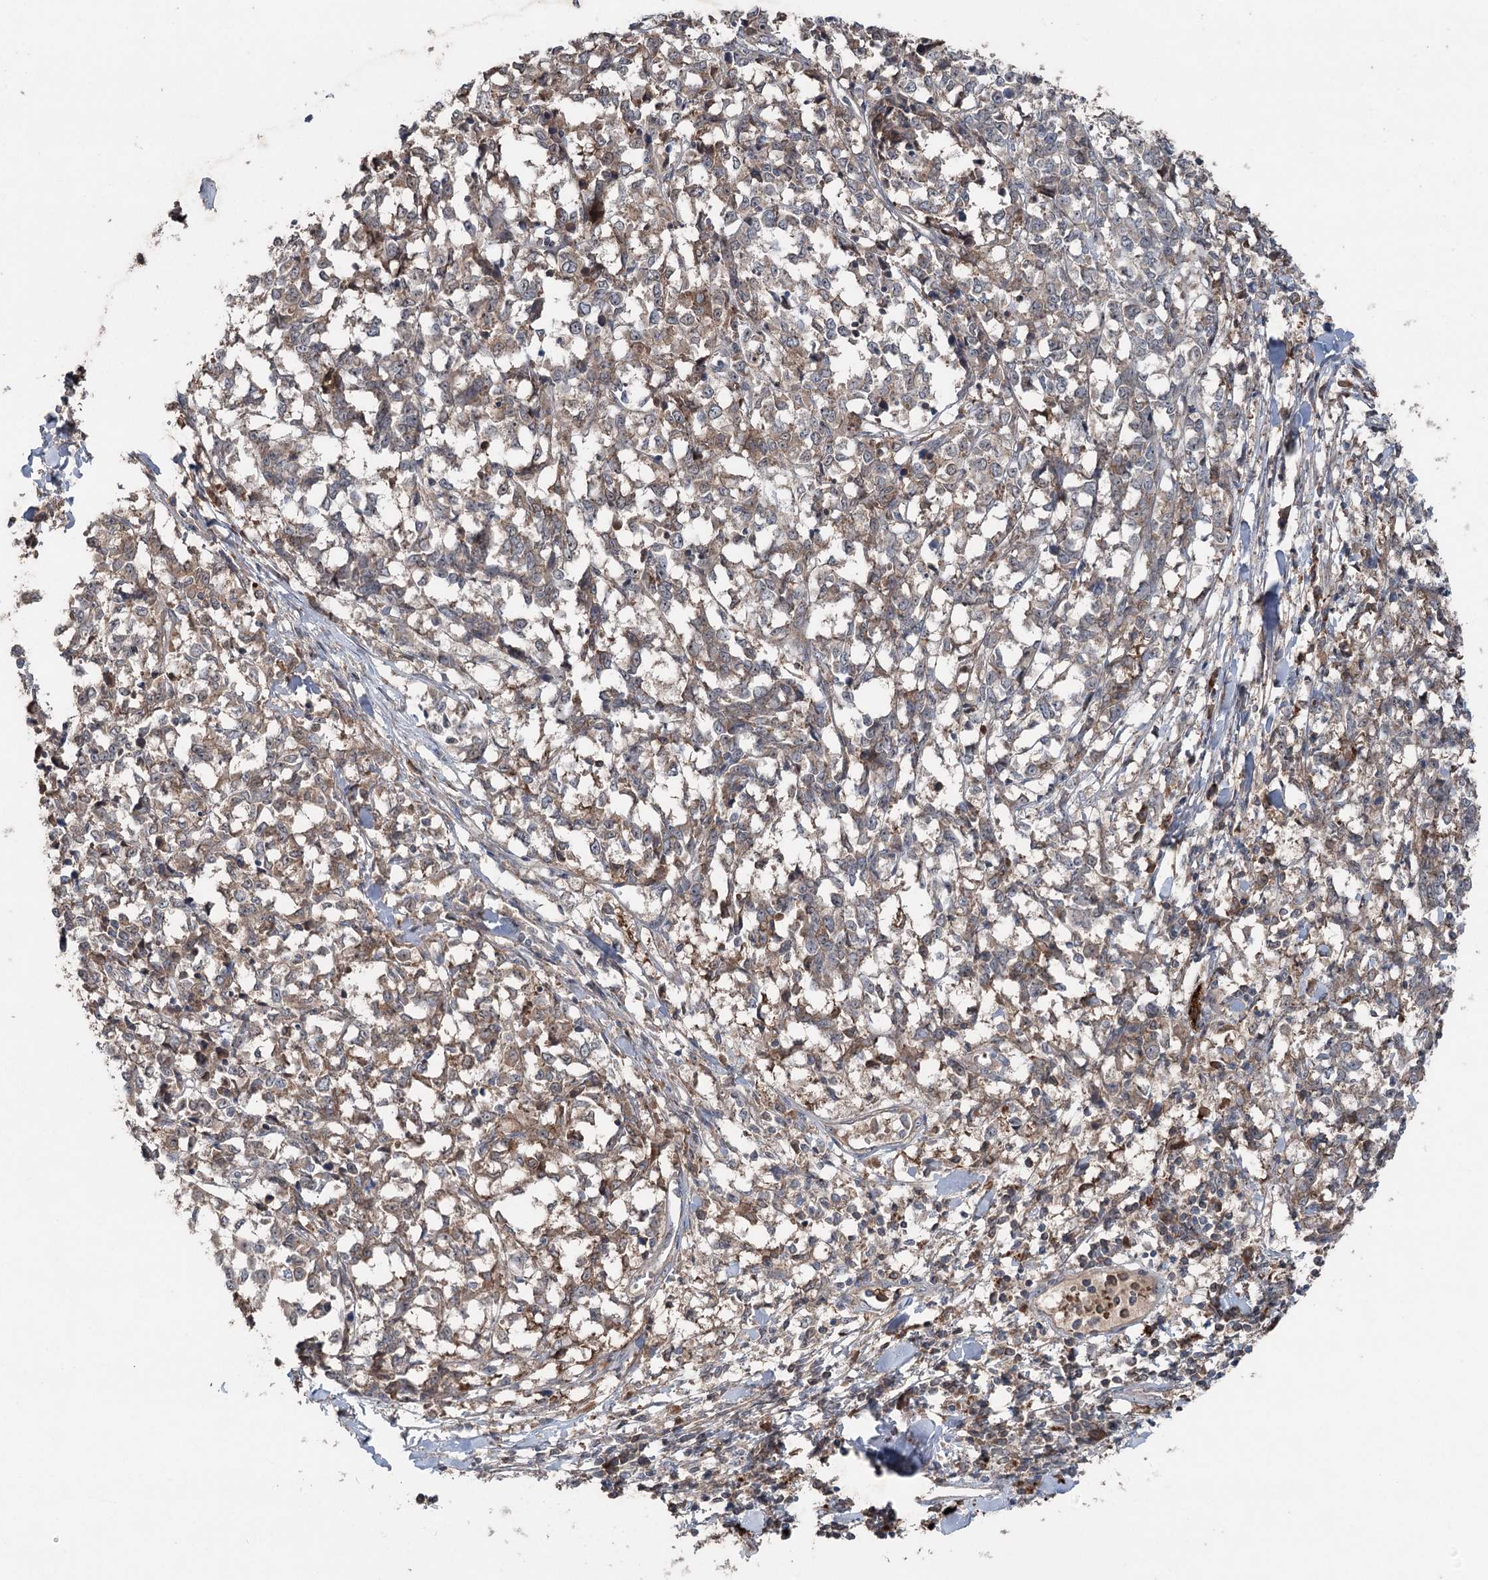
{"staining": {"intensity": "weak", "quantity": "25%-75%", "location": "cytoplasmic/membranous"}, "tissue": "melanoma", "cell_type": "Tumor cells", "image_type": "cancer", "snomed": [{"axis": "morphology", "description": "Malignant melanoma, NOS"}, {"axis": "topography", "description": "Skin"}], "caption": "Tumor cells demonstrate low levels of weak cytoplasmic/membranous staining in about 25%-75% of cells in melanoma. (Stains: DAB (3,3'-diaminobenzidine) in brown, nuclei in blue, Microscopy: brightfield microscopy at high magnification).", "gene": "MAPK8IP2", "patient": {"sex": "female", "age": 72}}